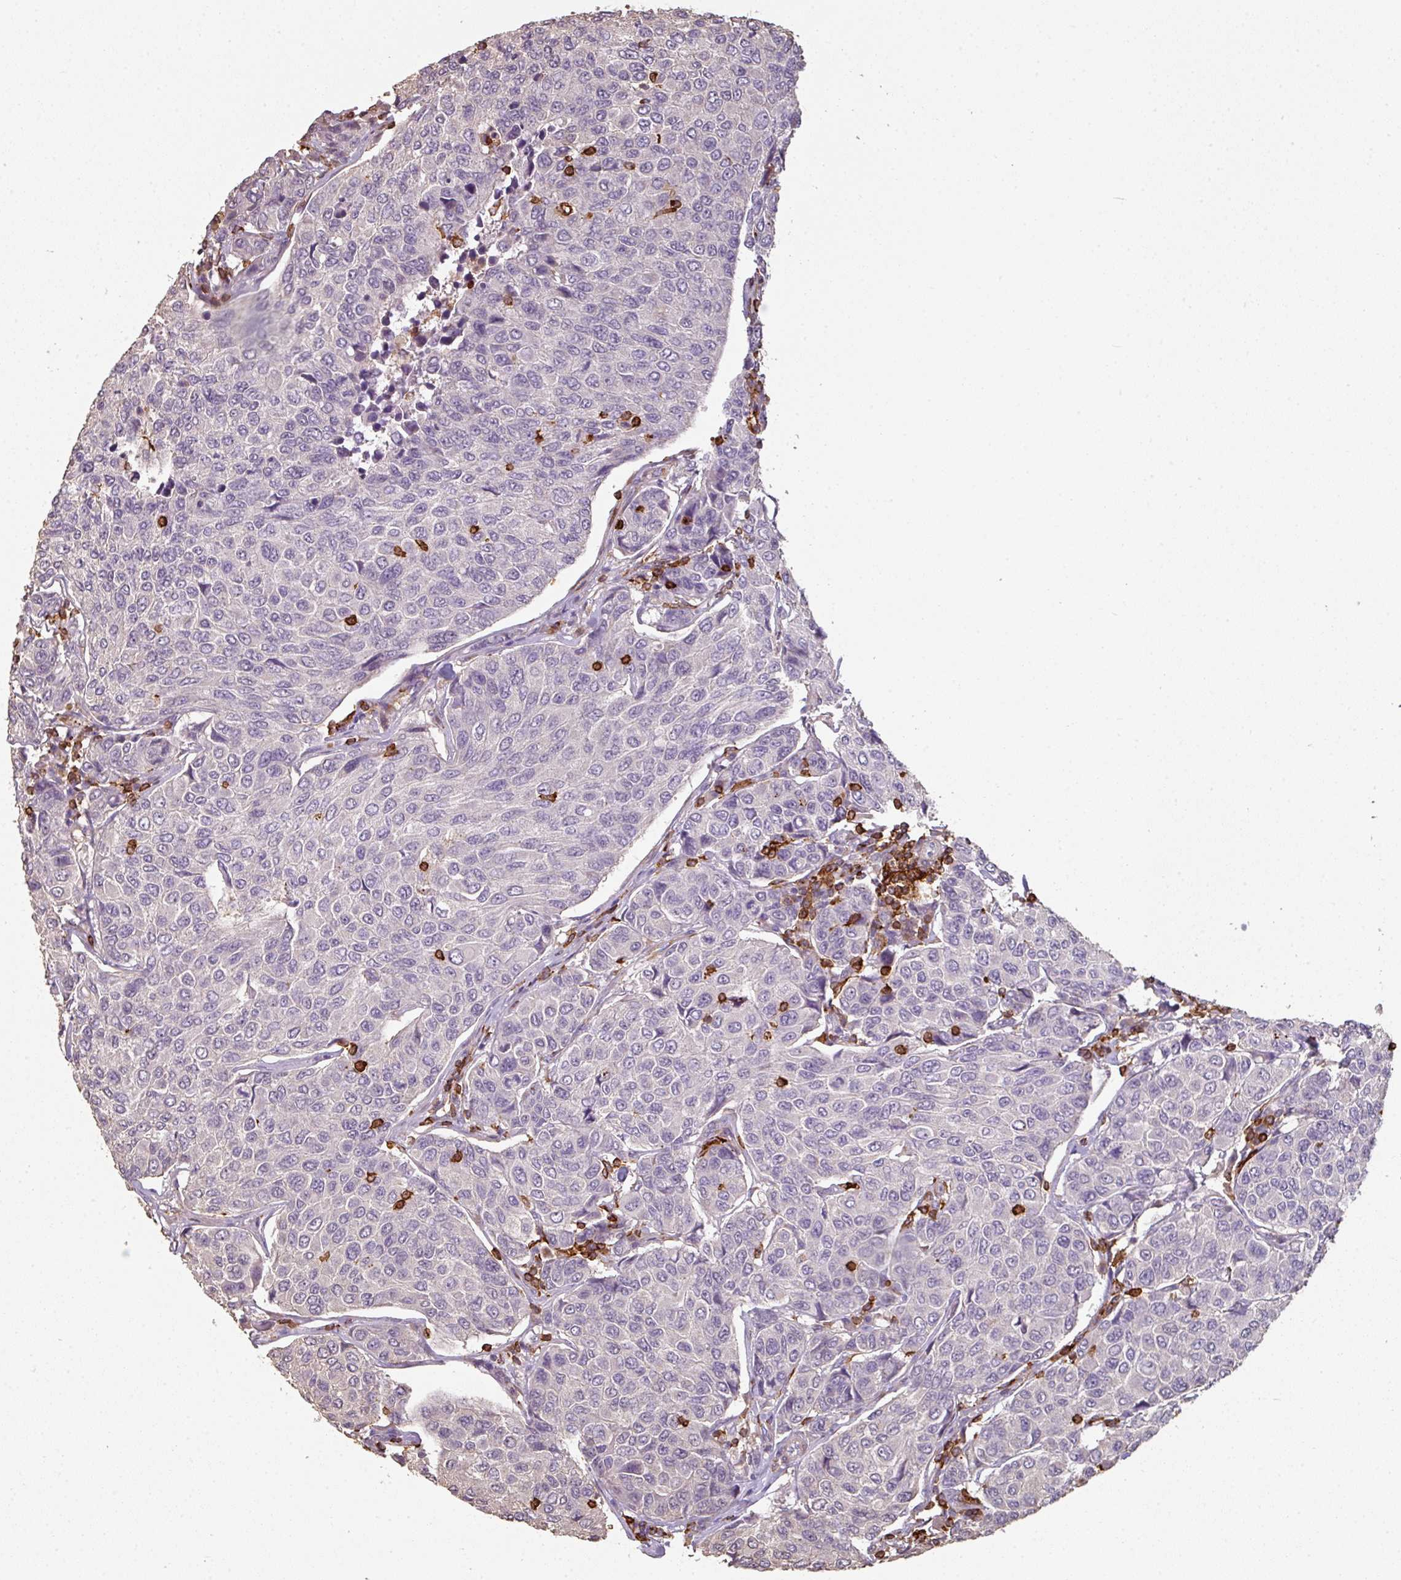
{"staining": {"intensity": "negative", "quantity": "none", "location": "none"}, "tissue": "breast cancer", "cell_type": "Tumor cells", "image_type": "cancer", "snomed": [{"axis": "morphology", "description": "Duct carcinoma"}, {"axis": "topography", "description": "Breast"}], "caption": "Immunohistochemistry of intraductal carcinoma (breast) displays no positivity in tumor cells.", "gene": "OLFML2B", "patient": {"sex": "female", "age": 55}}